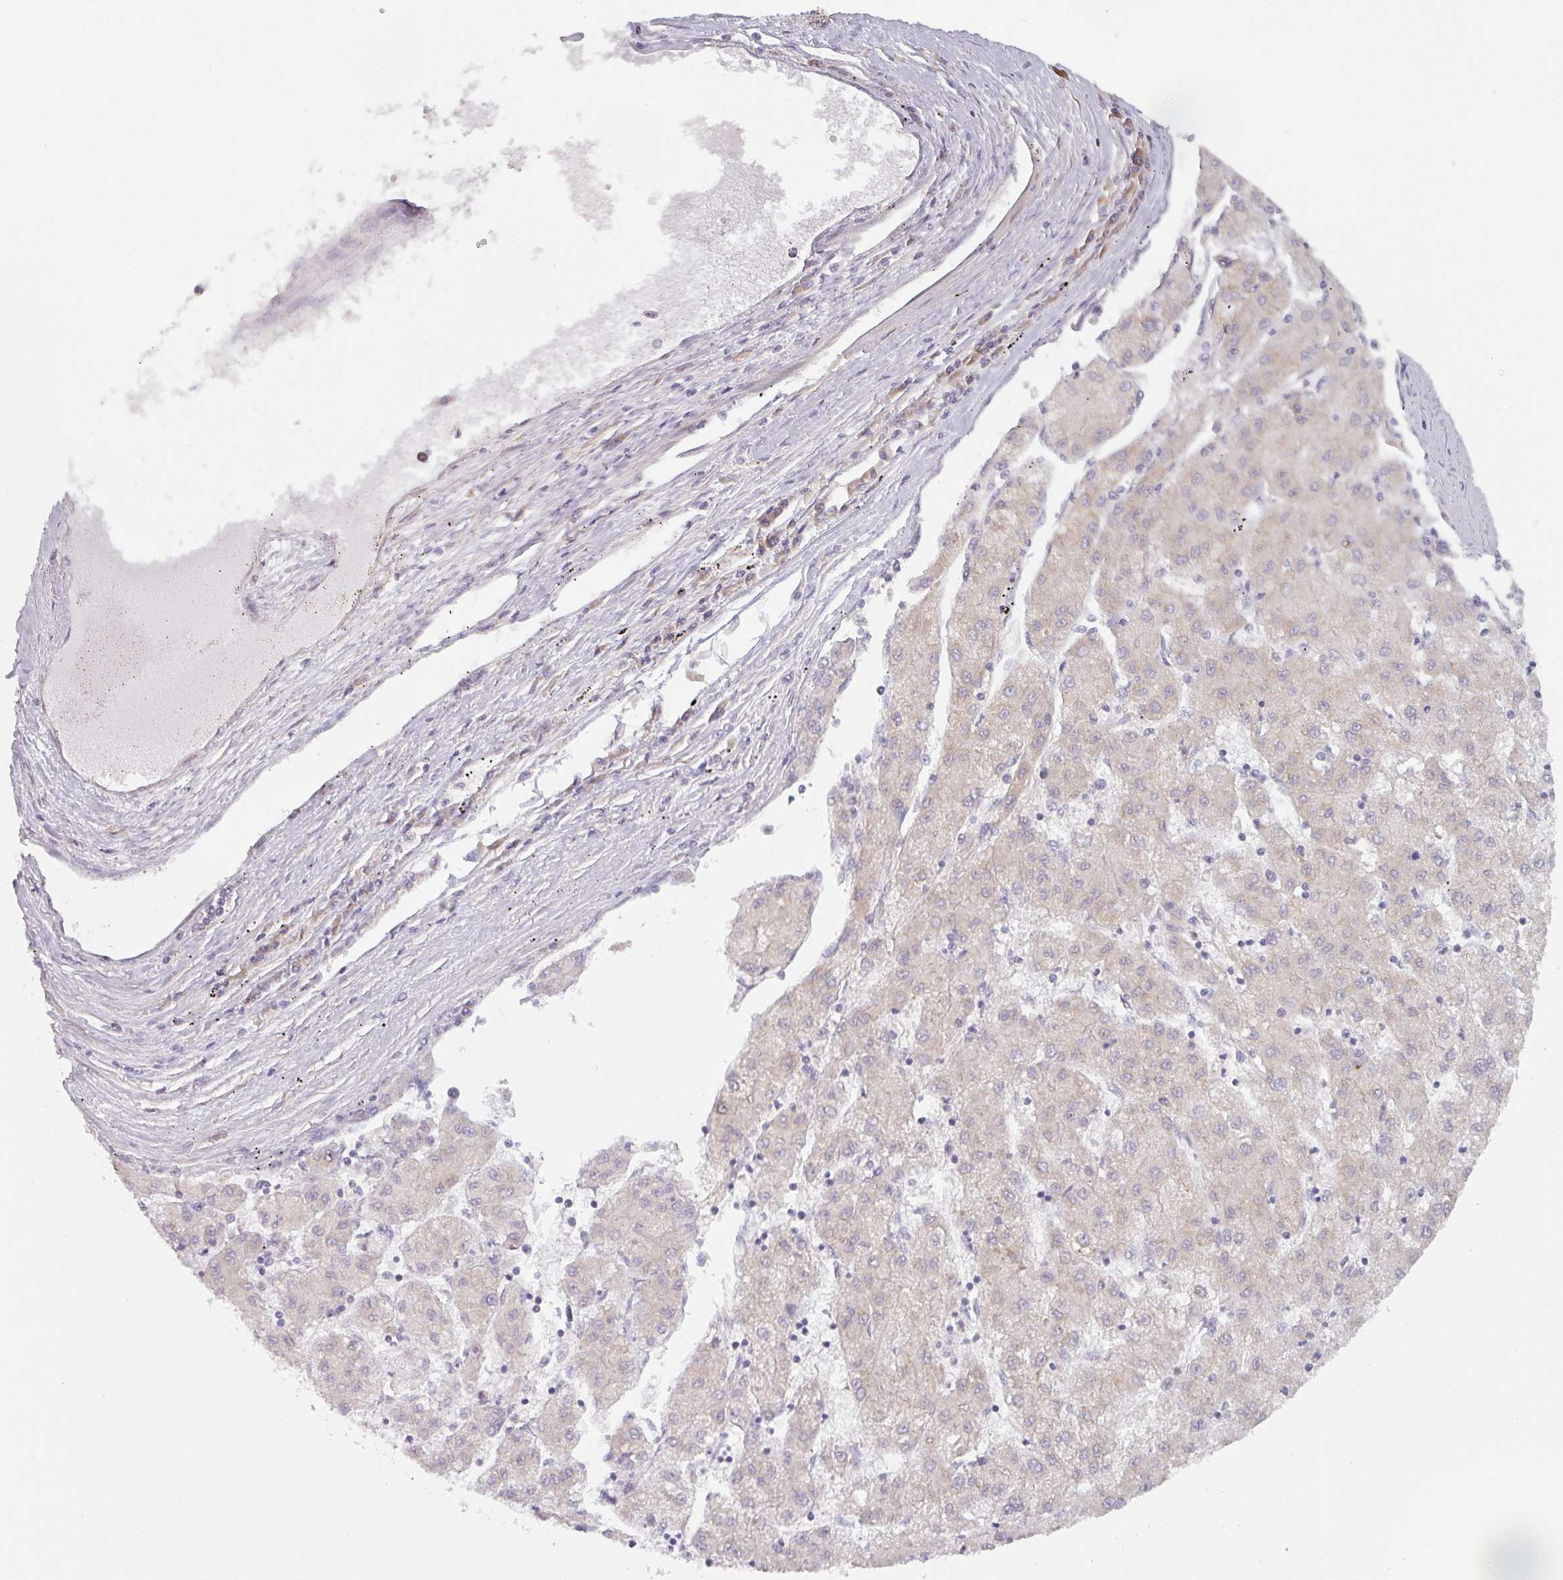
{"staining": {"intensity": "weak", "quantity": "<25%", "location": "cytoplasmic/membranous"}, "tissue": "liver cancer", "cell_type": "Tumor cells", "image_type": "cancer", "snomed": [{"axis": "morphology", "description": "Carcinoma, Hepatocellular, NOS"}, {"axis": "topography", "description": "Liver"}], "caption": "Histopathology image shows no protein staining in tumor cells of liver hepatocellular carcinoma tissue. (Stains: DAB immunohistochemistry with hematoxylin counter stain, Microscopy: brightfield microscopy at high magnification).", "gene": "TAPT1", "patient": {"sex": "male", "age": 72}}